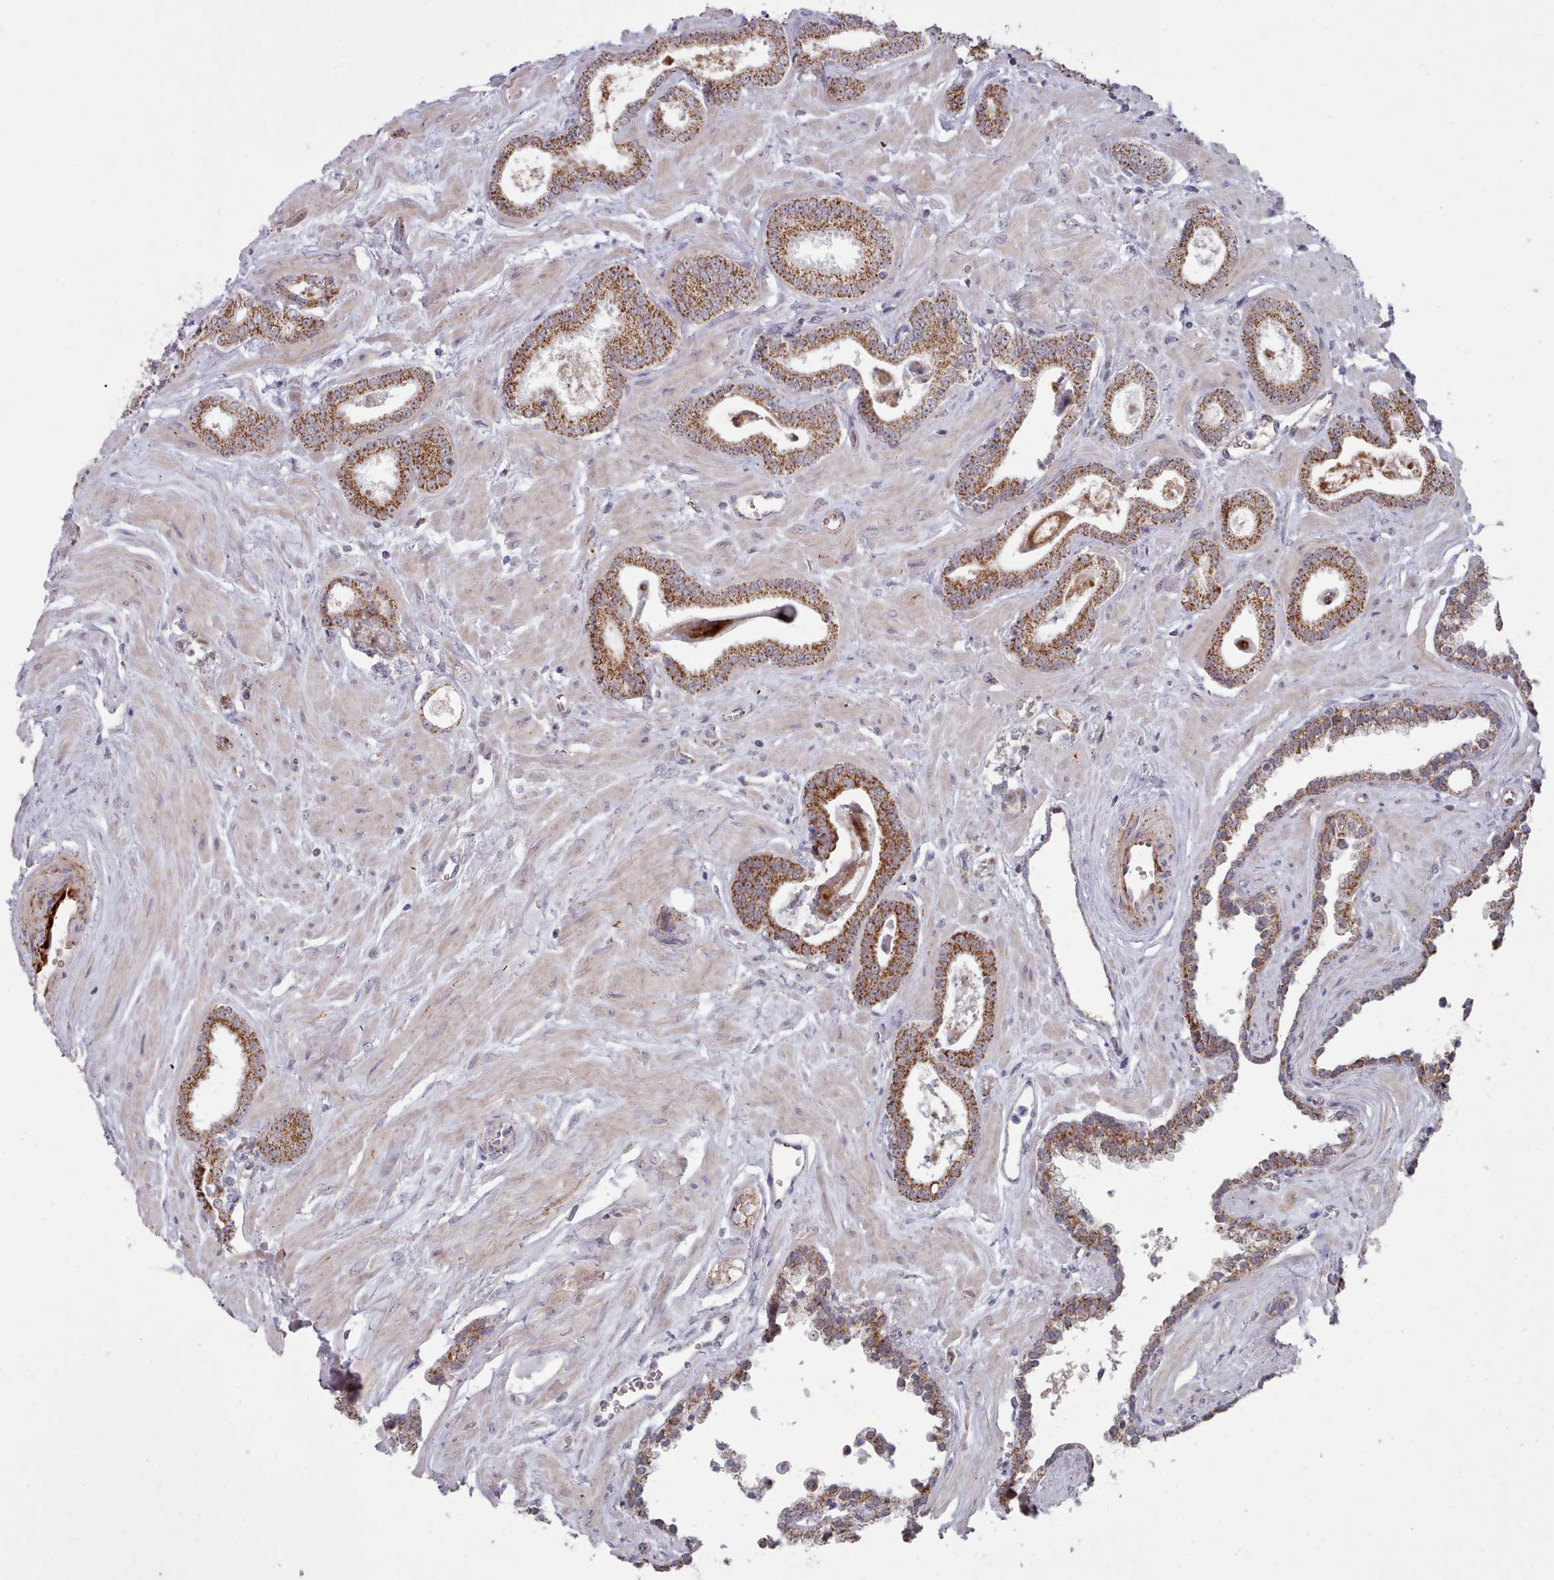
{"staining": {"intensity": "strong", "quantity": ">75%", "location": "cytoplasmic/membranous"}, "tissue": "prostate cancer", "cell_type": "Tumor cells", "image_type": "cancer", "snomed": [{"axis": "morphology", "description": "Adenocarcinoma, Low grade"}, {"axis": "topography", "description": "Prostate"}], "caption": "Immunohistochemical staining of prostate cancer (adenocarcinoma (low-grade)) demonstrates strong cytoplasmic/membranous protein staining in approximately >75% of tumor cells.", "gene": "TRARG1", "patient": {"sex": "male", "age": 60}}